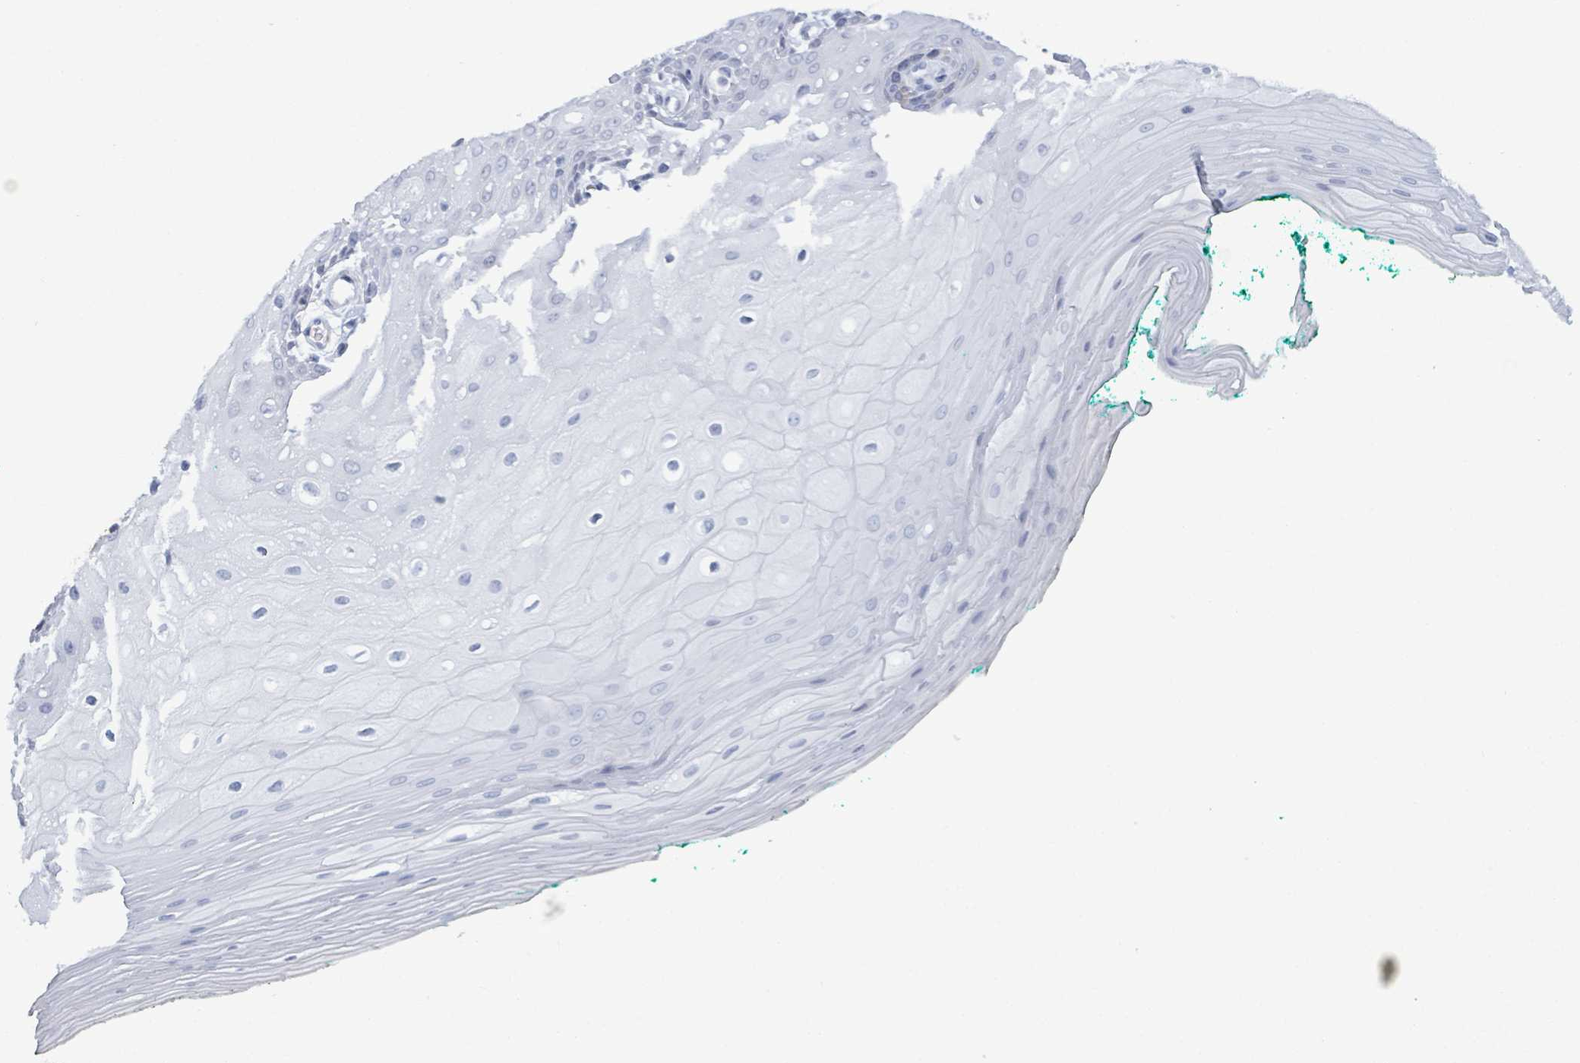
{"staining": {"intensity": "moderate", "quantity": "<25%", "location": "cytoplasmic/membranous"}, "tissue": "oral mucosa", "cell_type": "Squamous epithelial cells", "image_type": "normal", "snomed": [{"axis": "morphology", "description": "Normal tissue, NOS"}, {"axis": "morphology", "description": "Squamous cell carcinoma, NOS"}, {"axis": "topography", "description": "Oral tissue"}, {"axis": "topography", "description": "Tounge, NOS"}, {"axis": "topography", "description": "Head-Neck"}], "caption": "A high-resolution image shows IHC staining of benign oral mucosa, which displays moderate cytoplasmic/membranous positivity in about <25% of squamous epithelial cells.", "gene": "KRT8", "patient": {"sex": "male", "age": 79}}